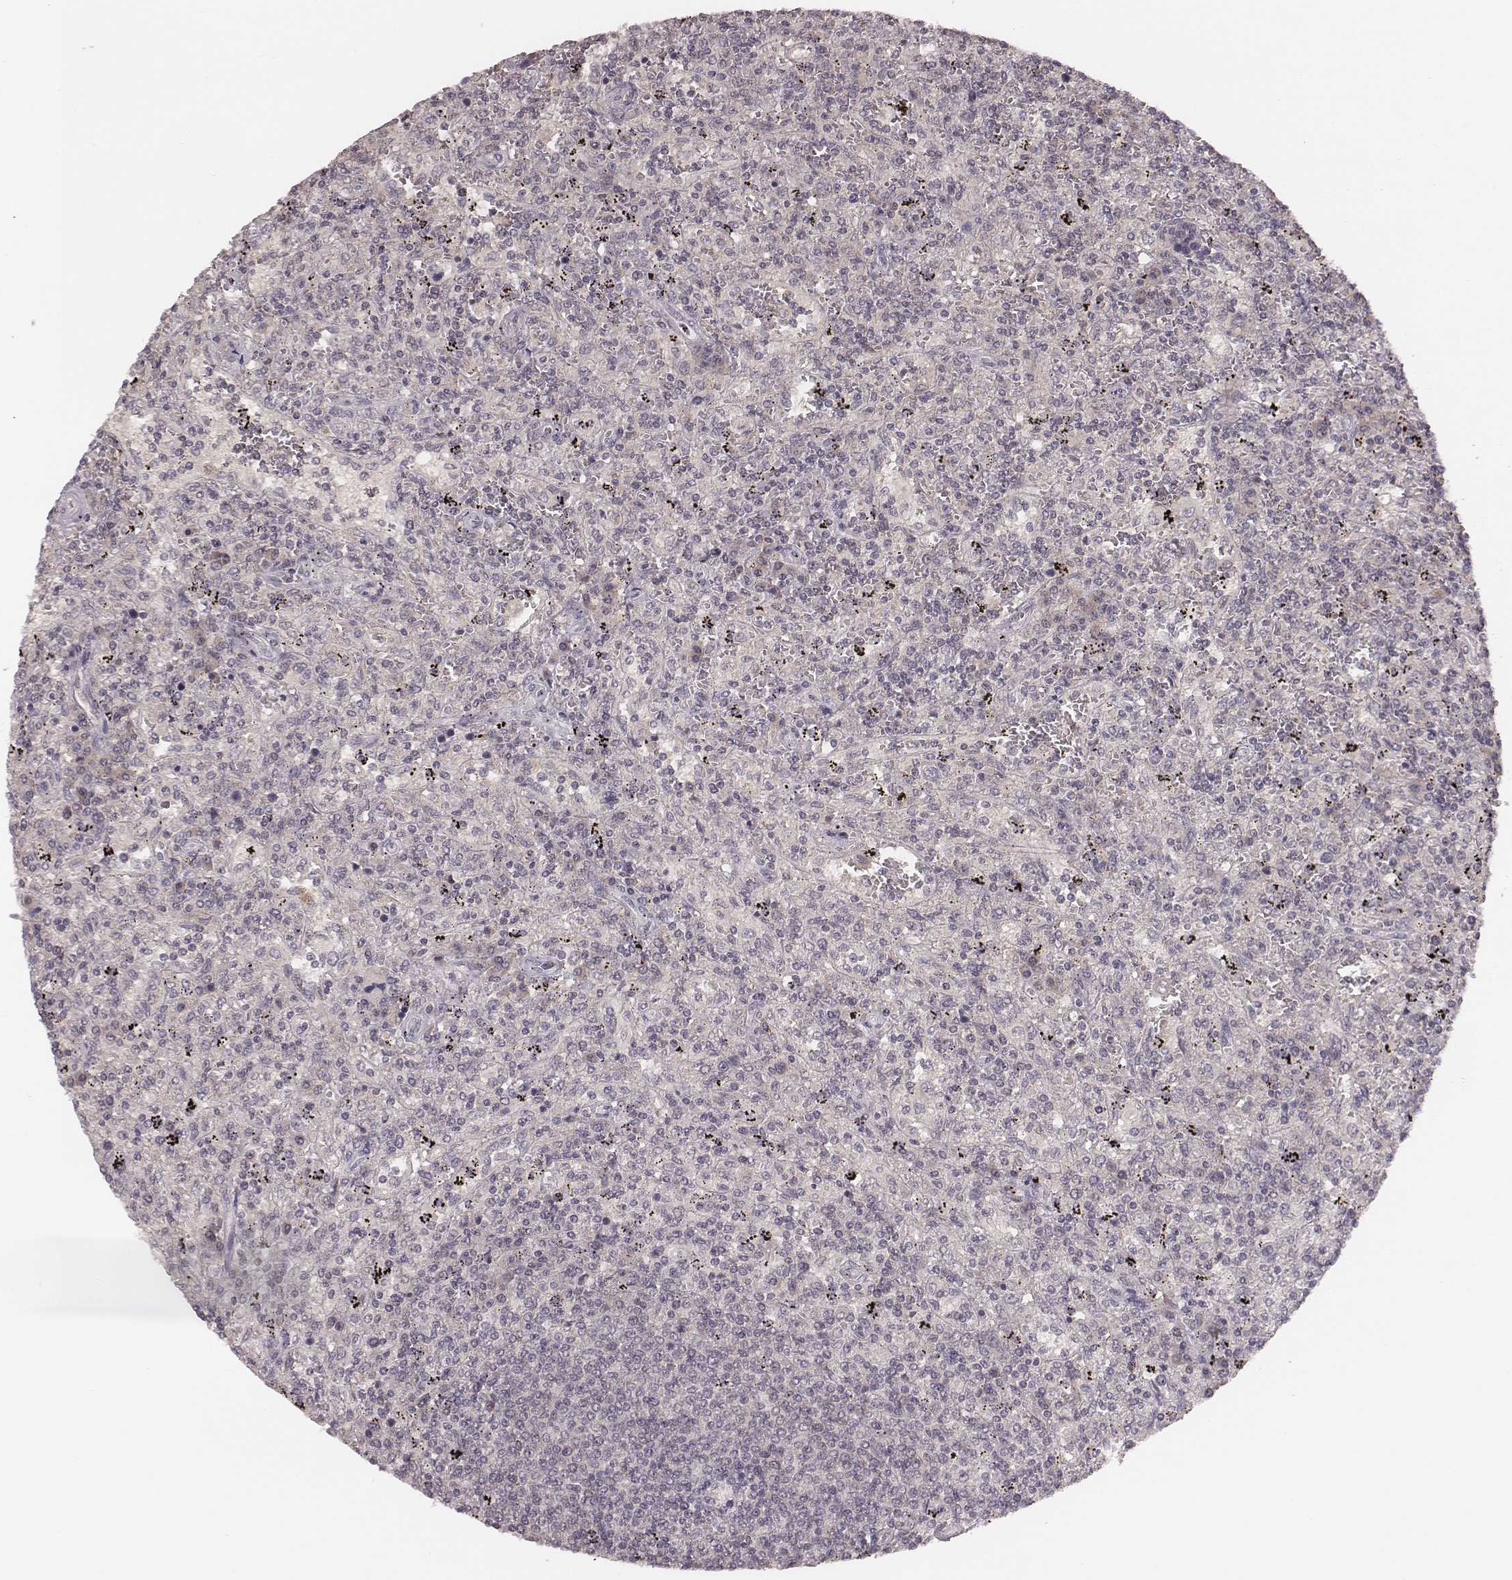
{"staining": {"intensity": "negative", "quantity": "none", "location": "none"}, "tissue": "lymphoma", "cell_type": "Tumor cells", "image_type": "cancer", "snomed": [{"axis": "morphology", "description": "Malignant lymphoma, non-Hodgkin's type, Low grade"}, {"axis": "topography", "description": "Spleen"}], "caption": "A photomicrograph of malignant lymphoma, non-Hodgkin's type (low-grade) stained for a protein exhibits no brown staining in tumor cells.", "gene": "LY6K", "patient": {"sex": "male", "age": 62}}